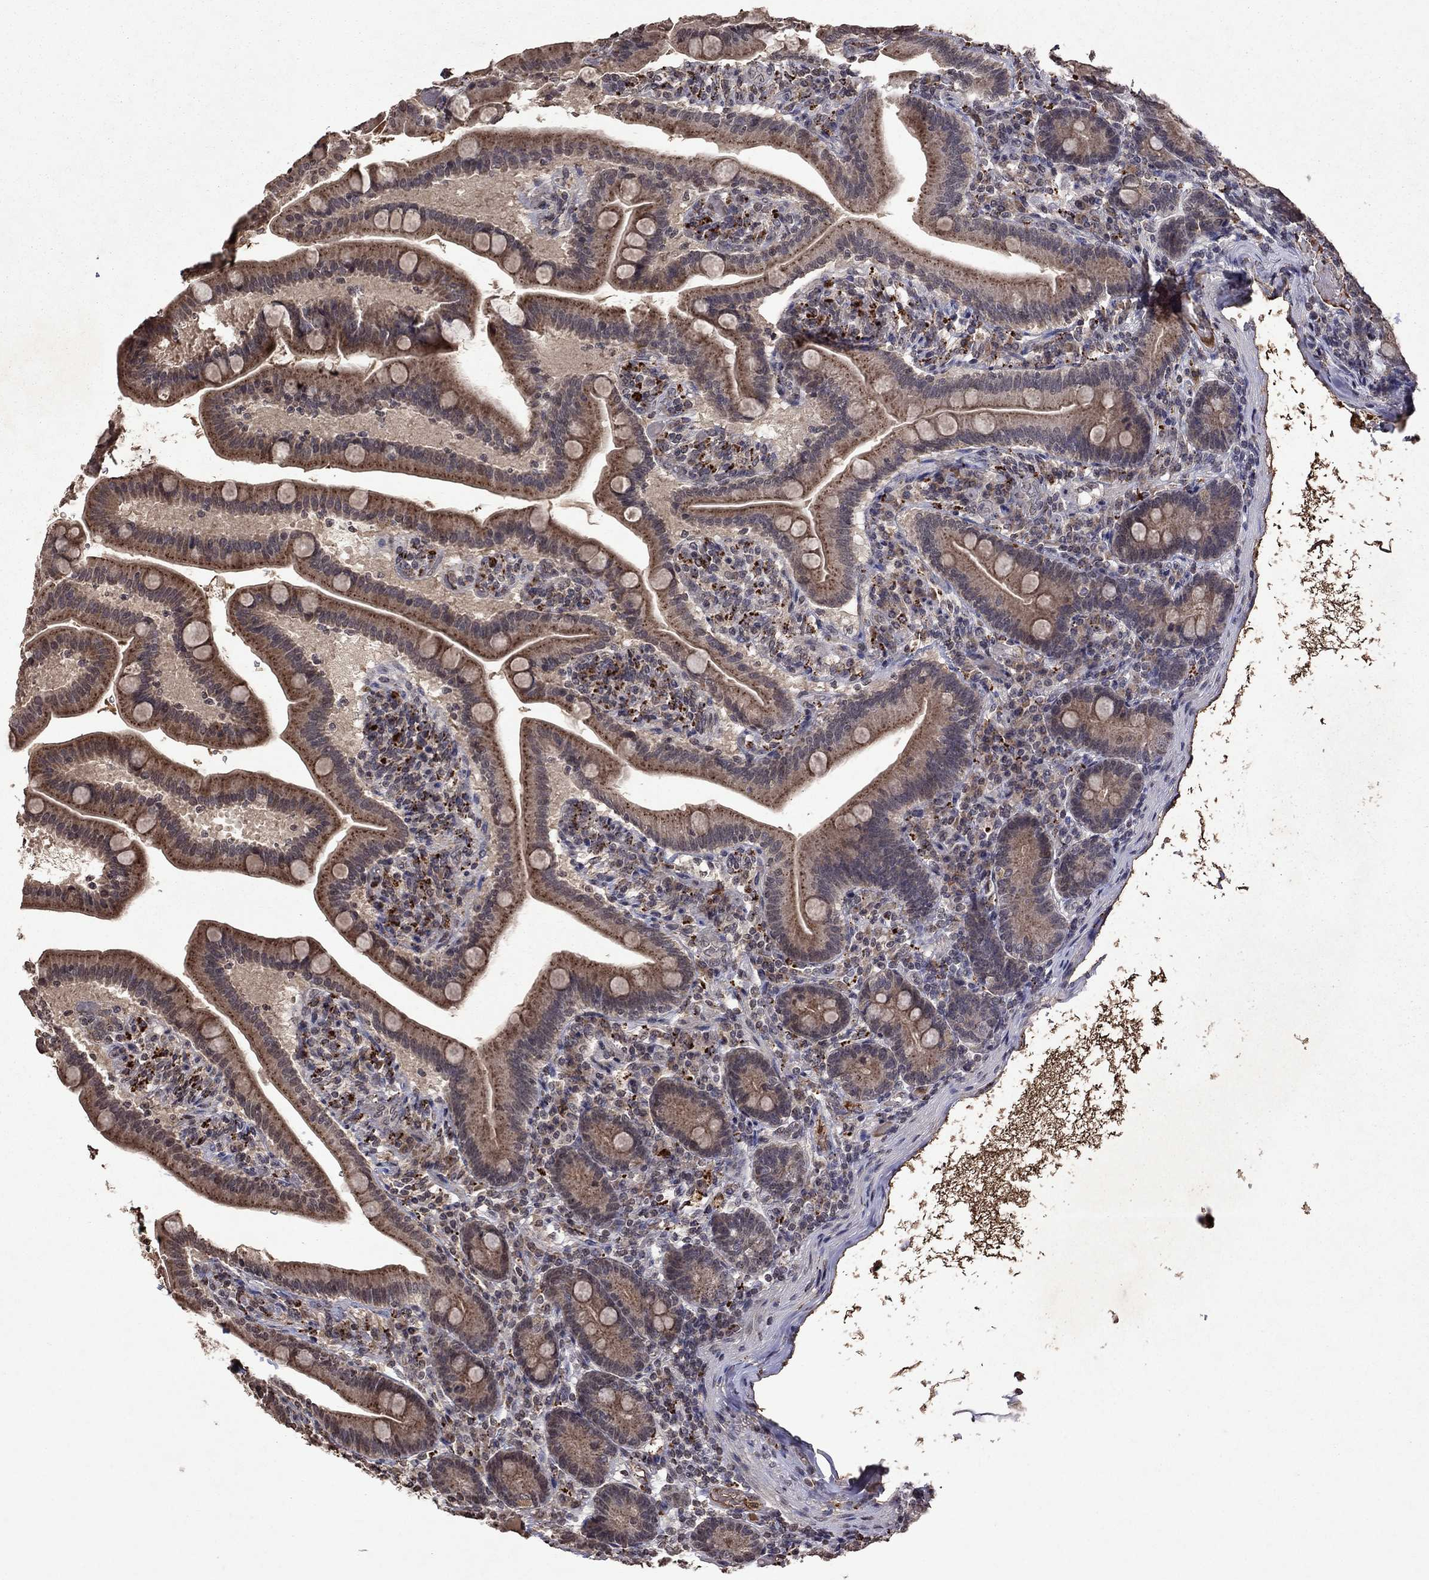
{"staining": {"intensity": "moderate", "quantity": "25%-75%", "location": "cytoplasmic/membranous"}, "tissue": "small intestine", "cell_type": "Glandular cells", "image_type": "normal", "snomed": [{"axis": "morphology", "description": "Normal tissue, NOS"}, {"axis": "topography", "description": "Small intestine"}], "caption": "Brown immunohistochemical staining in normal small intestine exhibits moderate cytoplasmic/membranous expression in approximately 25%-75% of glandular cells. The protein is stained brown, and the nuclei are stained in blue (DAB IHC with brightfield microscopy, high magnification).", "gene": "NLGN1", "patient": {"sex": "male", "age": 66}}